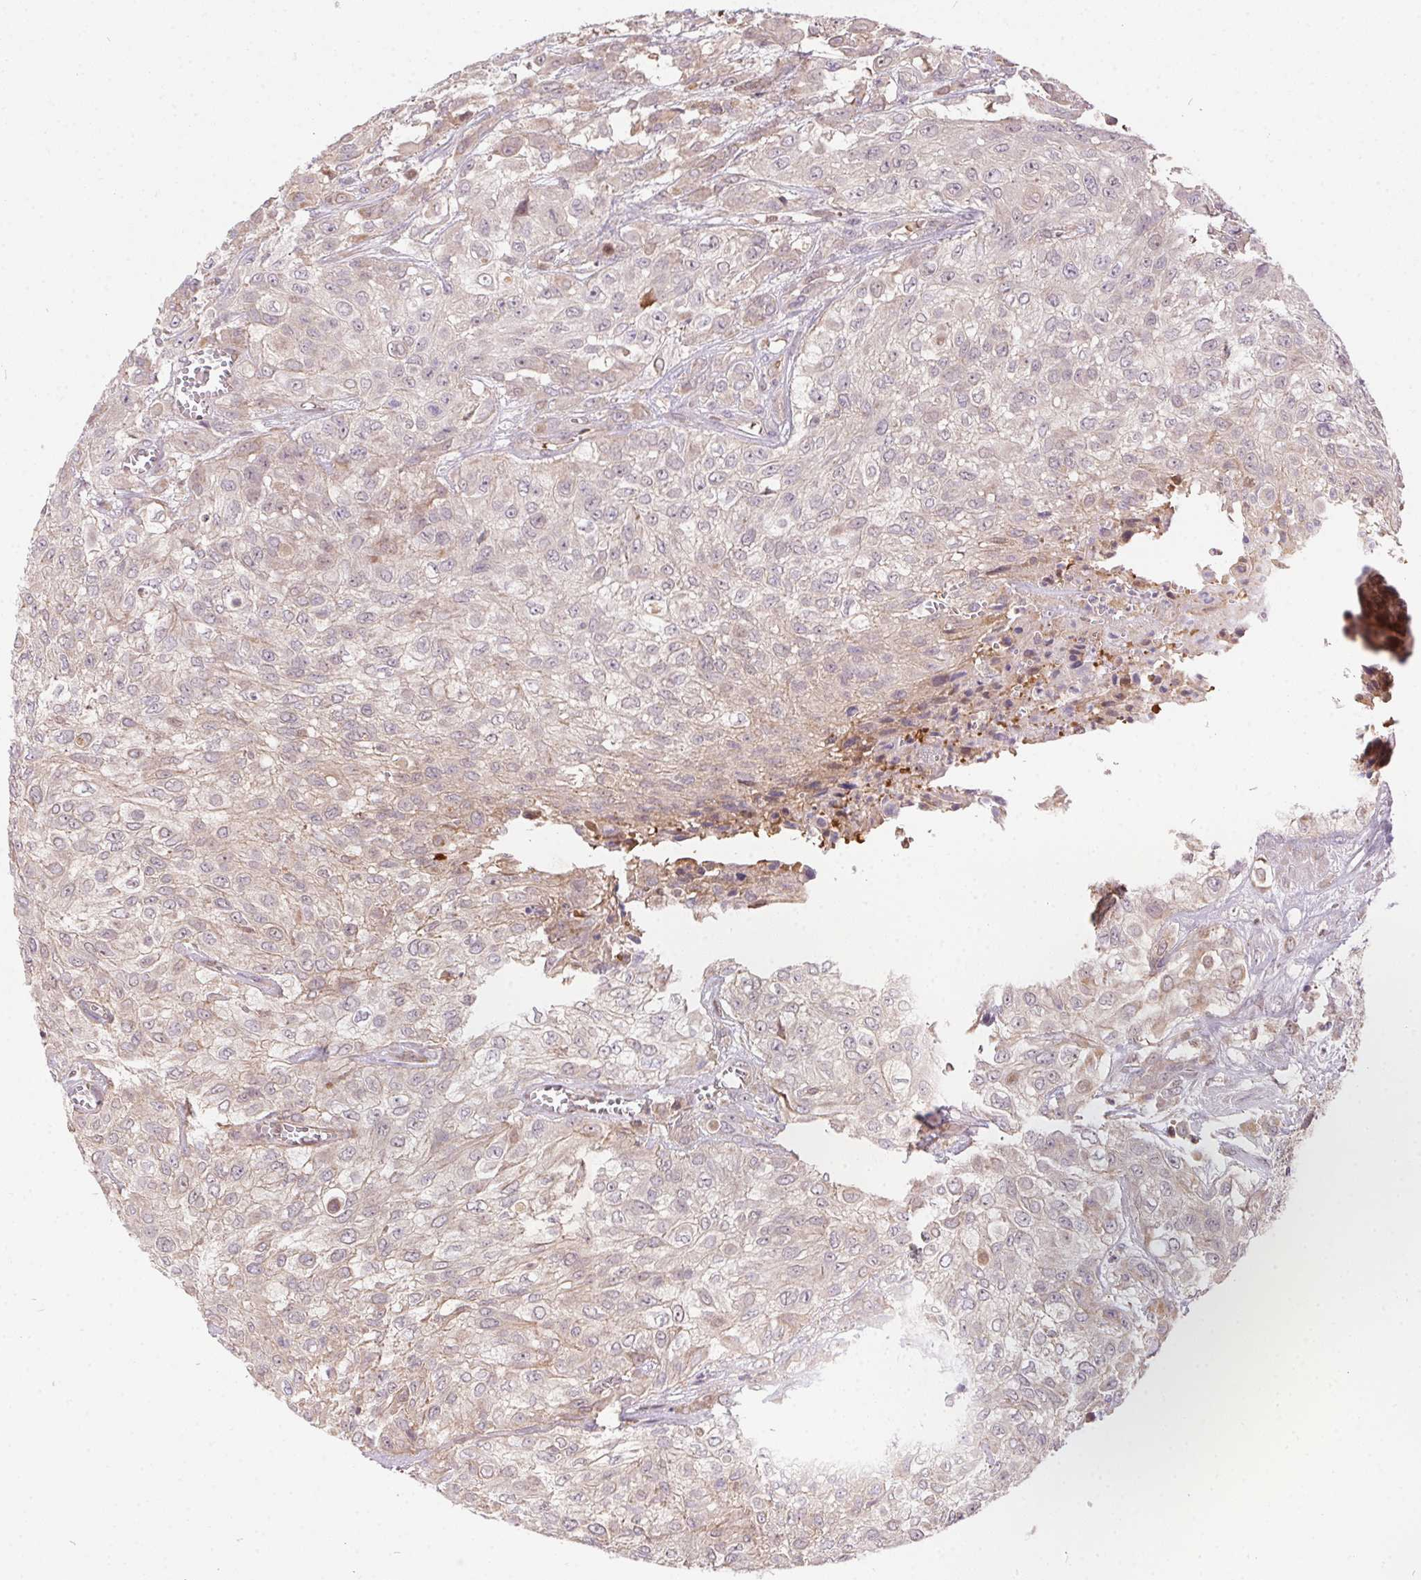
{"staining": {"intensity": "weak", "quantity": "<25%", "location": "nuclear"}, "tissue": "urothelial cancer", "cell_type": "Tumor cells", "image_type": "cancer", "snomed": [{"axis": "morphology", "description": "Urothelial carcinoma, High grade"}, {"axis": "topography", "description": "Urinary bladder"}], "caption": "High power microscopy image of an immunohistochemistry (IHC) histopathology image of high-grade urothelial carcinoma, revealing no significant expression in tumor cells.", "gene": "NUDT16", "patient": {"sex": "male", "age": 57}}